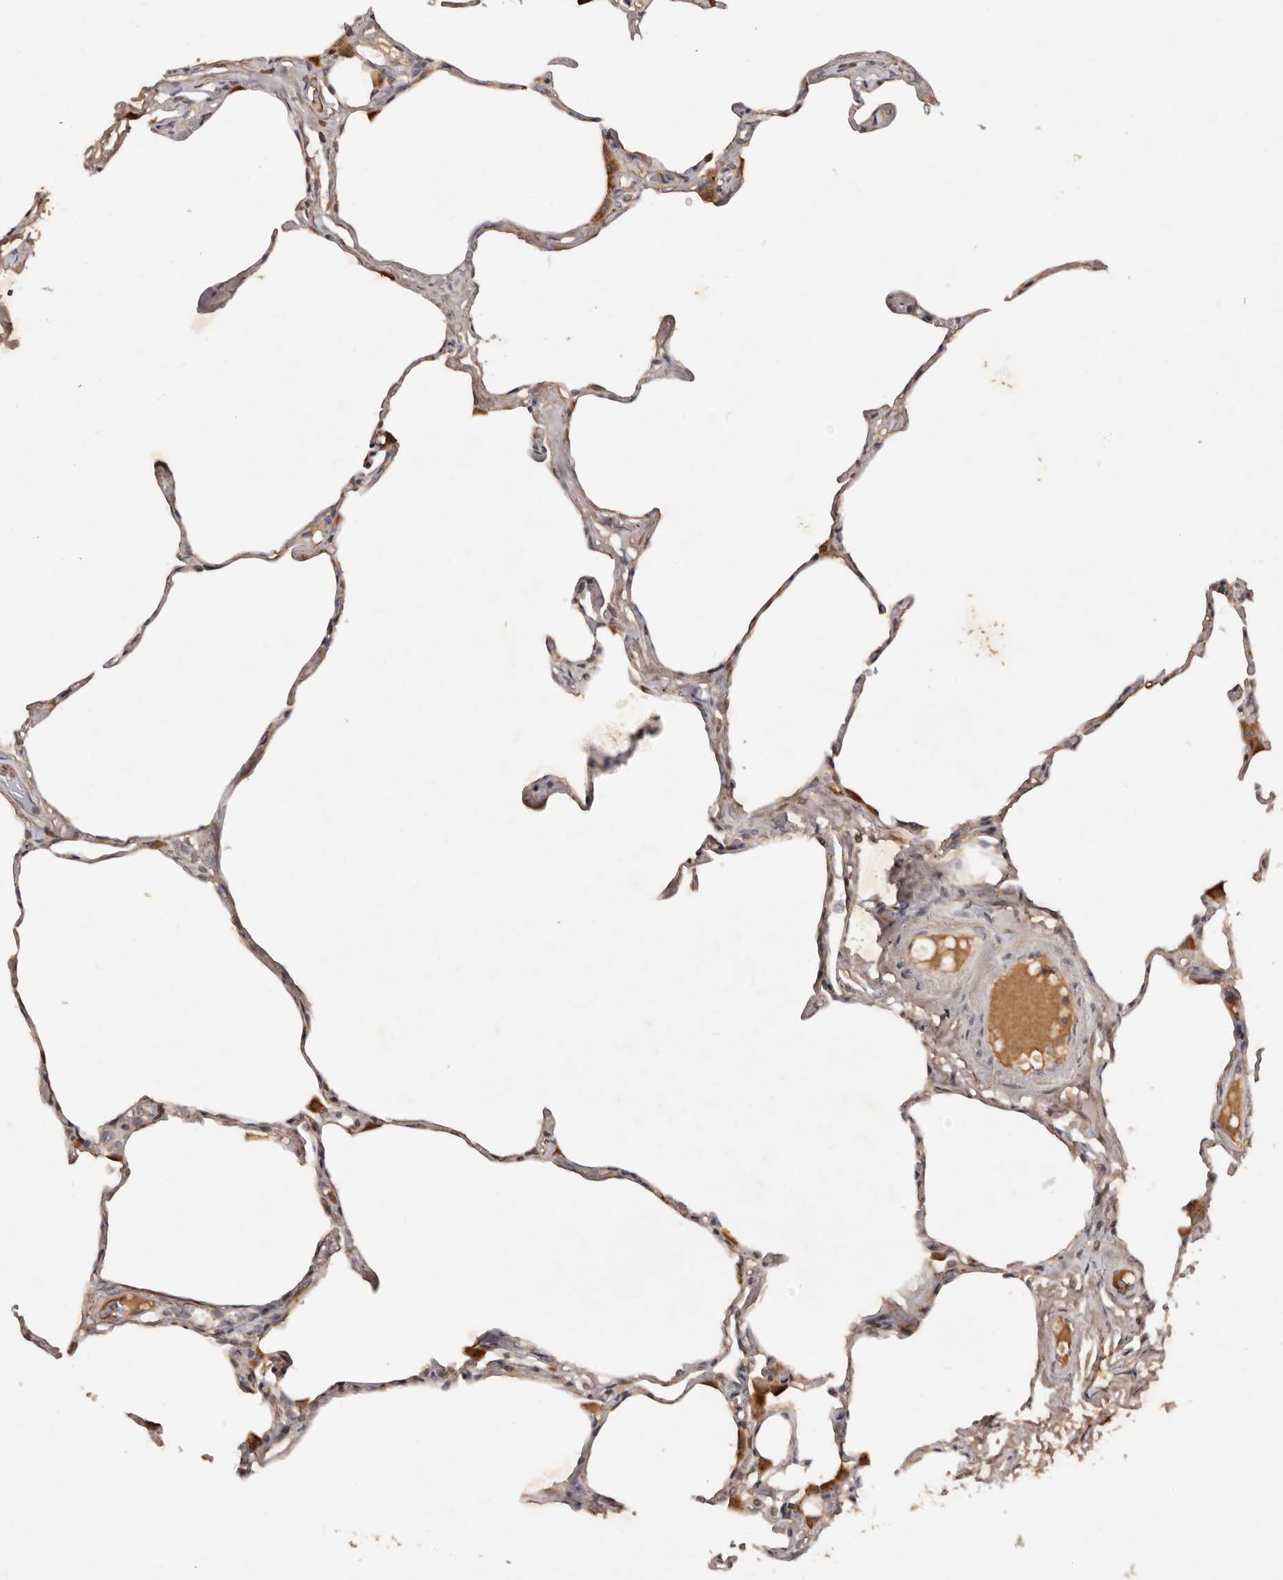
{"staining": {"intensity": "weak", "quantity": "25%-75%", "location": "cytoplasmic/membranous"}, "tissue": "lung", "cell_type": "Alveolar cells", "image_type": "normal", "snomed": [{"axis": "morphology", "description": "Normal tissue, NOS"}, {"axis": "topography", "description": "Lung"}], "caption": "Protein expression analysis of normal human lung reveals weak cytoplasmic/membranous expression in about 25%-75% of alveolar cells.", "gene": "PKIB", "patient": {"sex": "male", "age": 65}}